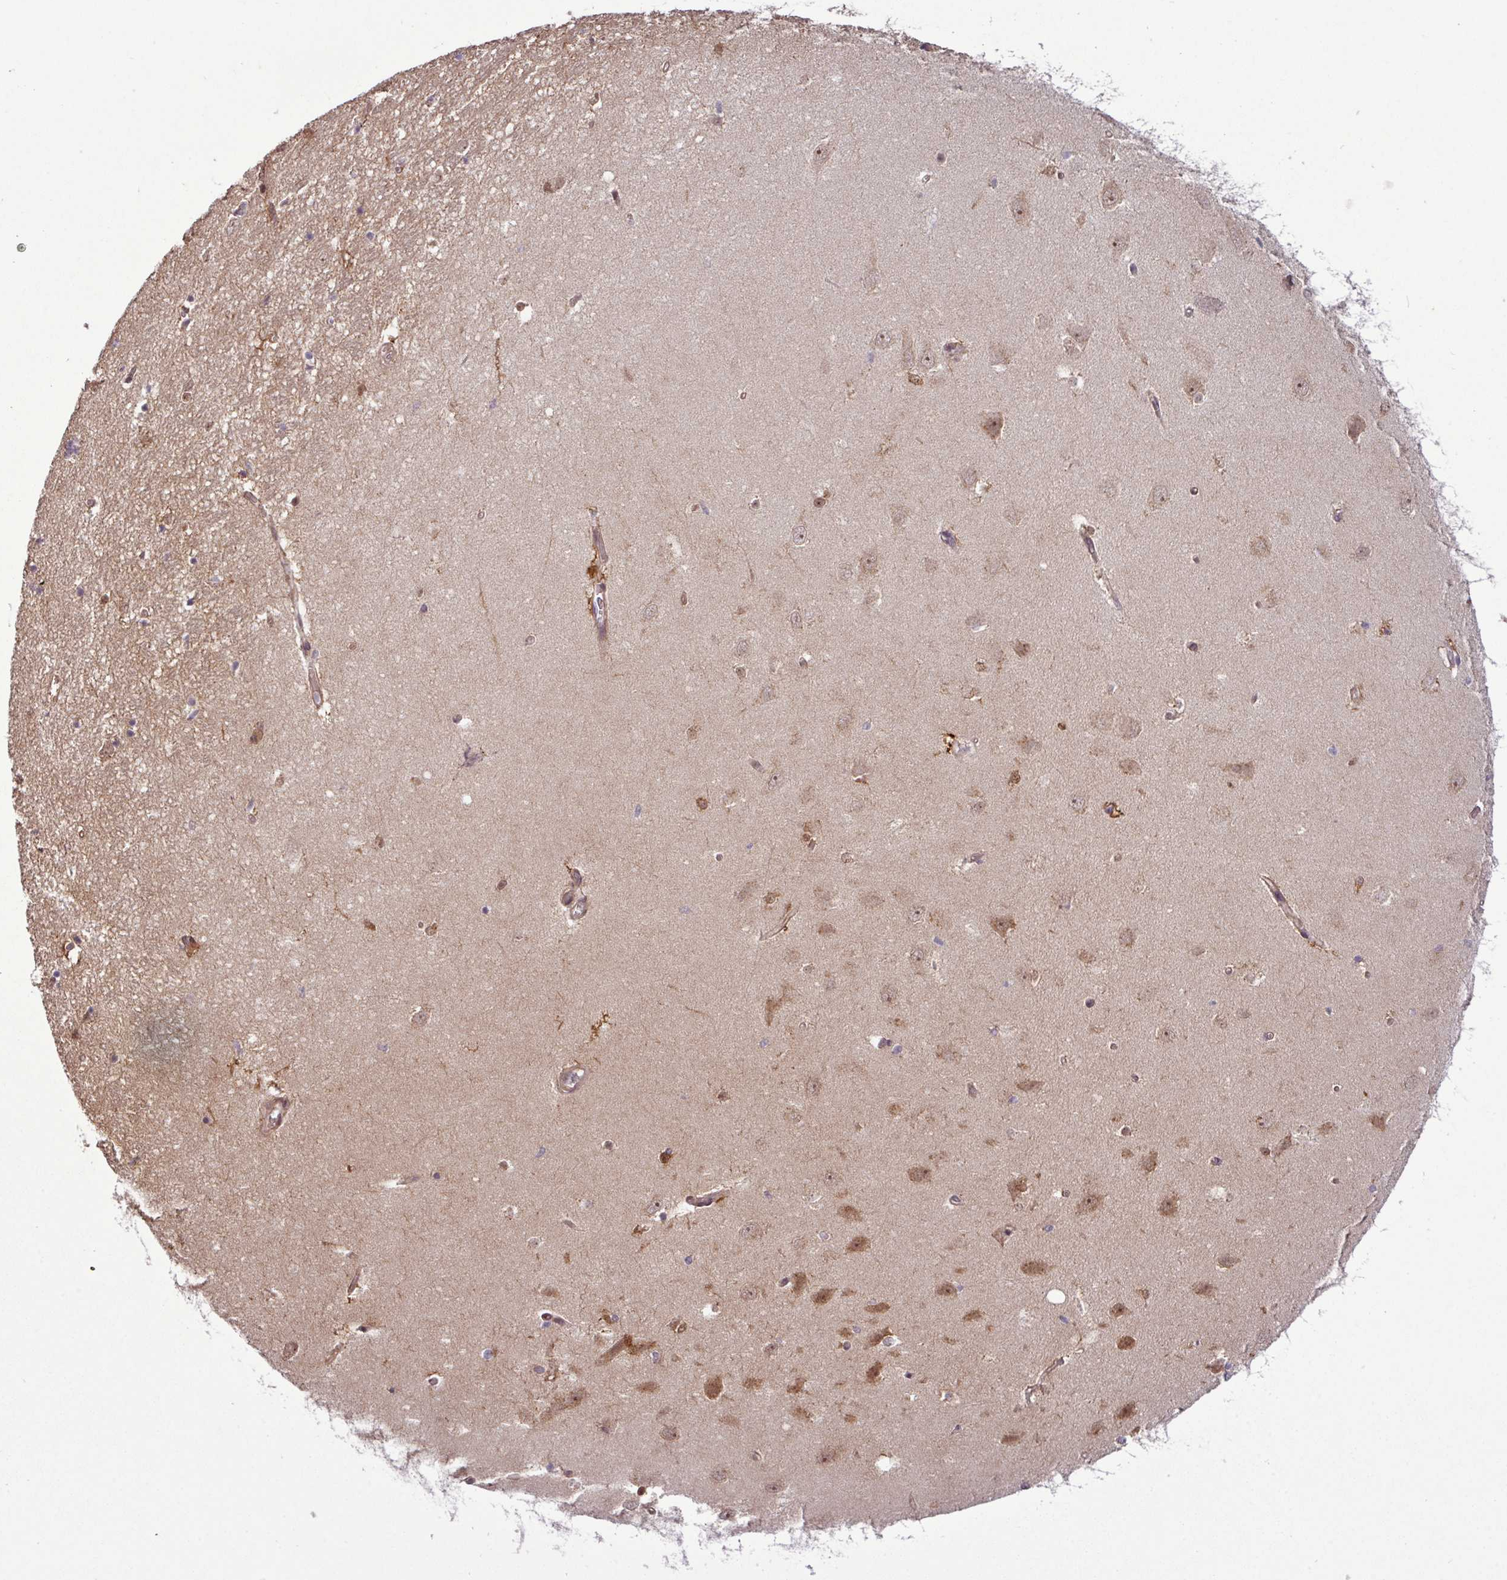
{"staining": {"intensity": "weak", "quantity": "<25%", "location": "cytoplasmic/membranous,nuclear"}, "tissue": "hippocampus", "cell_type": "Glial cells", "image_type": "normal", "snomed": [{"axis": "morphology", "description": "Normal tissue, NOS"}, {"axis": "topography", "description": "Hippocampus"}], "caption": "Human hippocampus stained for a protein using IHC reveals no expression in glial cells.", "gene": "C7orf50", "patient": {"sex": "female", "age": 64}}